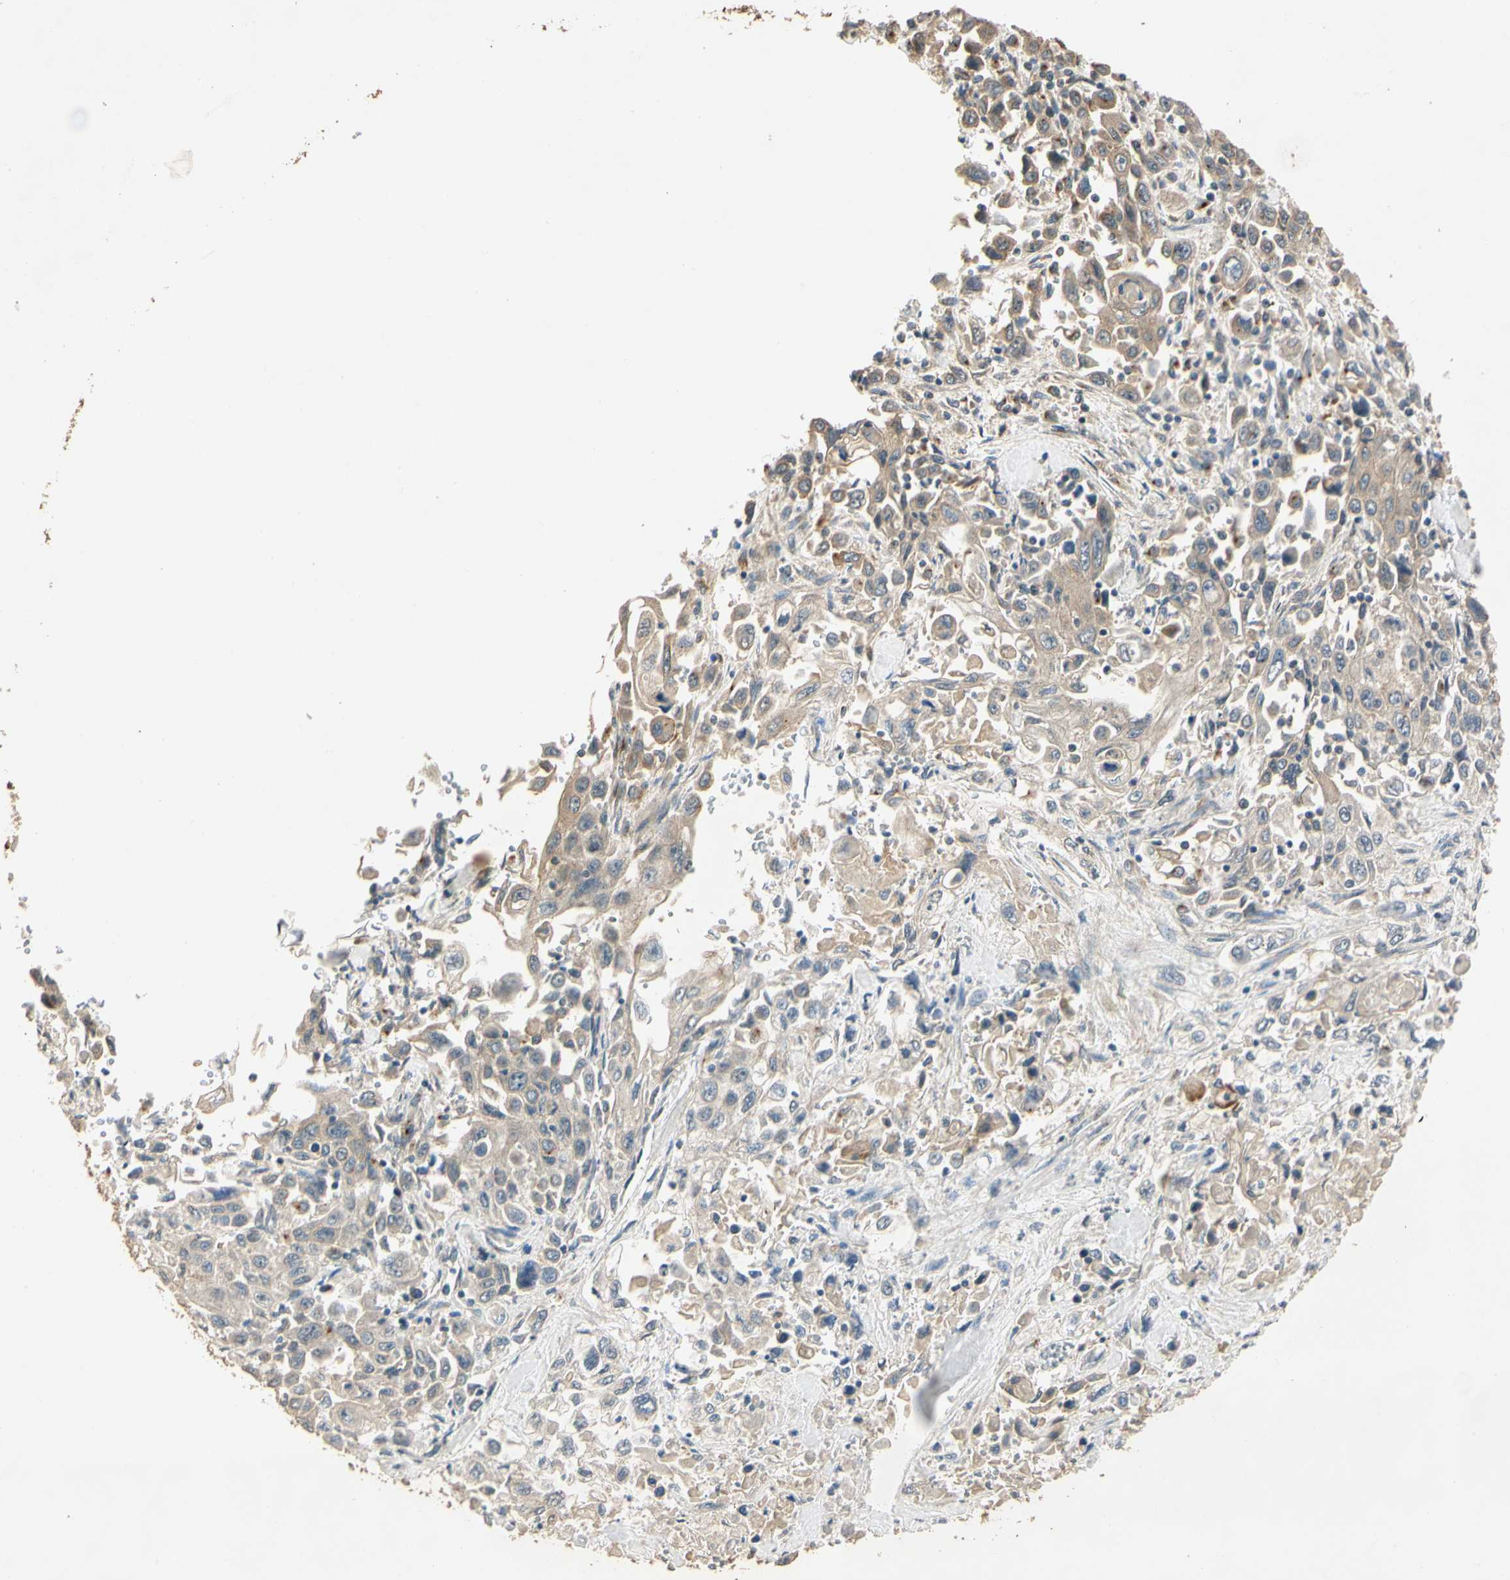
{"staining": {"intensity": "moderate", "quantity": ">75%", "location": "cytoplasmic/membranous"}, "tissue": "pancreatic cancer", "cell_type": "Tumor cells", "image_type": "cancer", "snomed": [{"axis": "morphology", "description": "Adenocarcinoma, NOS"}, {"axis": "topography", "description": "Pancreas"}], "caption": "Pancreatic cancer (adenocarcinoma) stained for a protein (brown) shows moderate cytoplasmic/membranous positive expression in approximately >75% of tumor cells.", "gene": "AKAP9", "patient": {"sex": "male", "age": 70}}